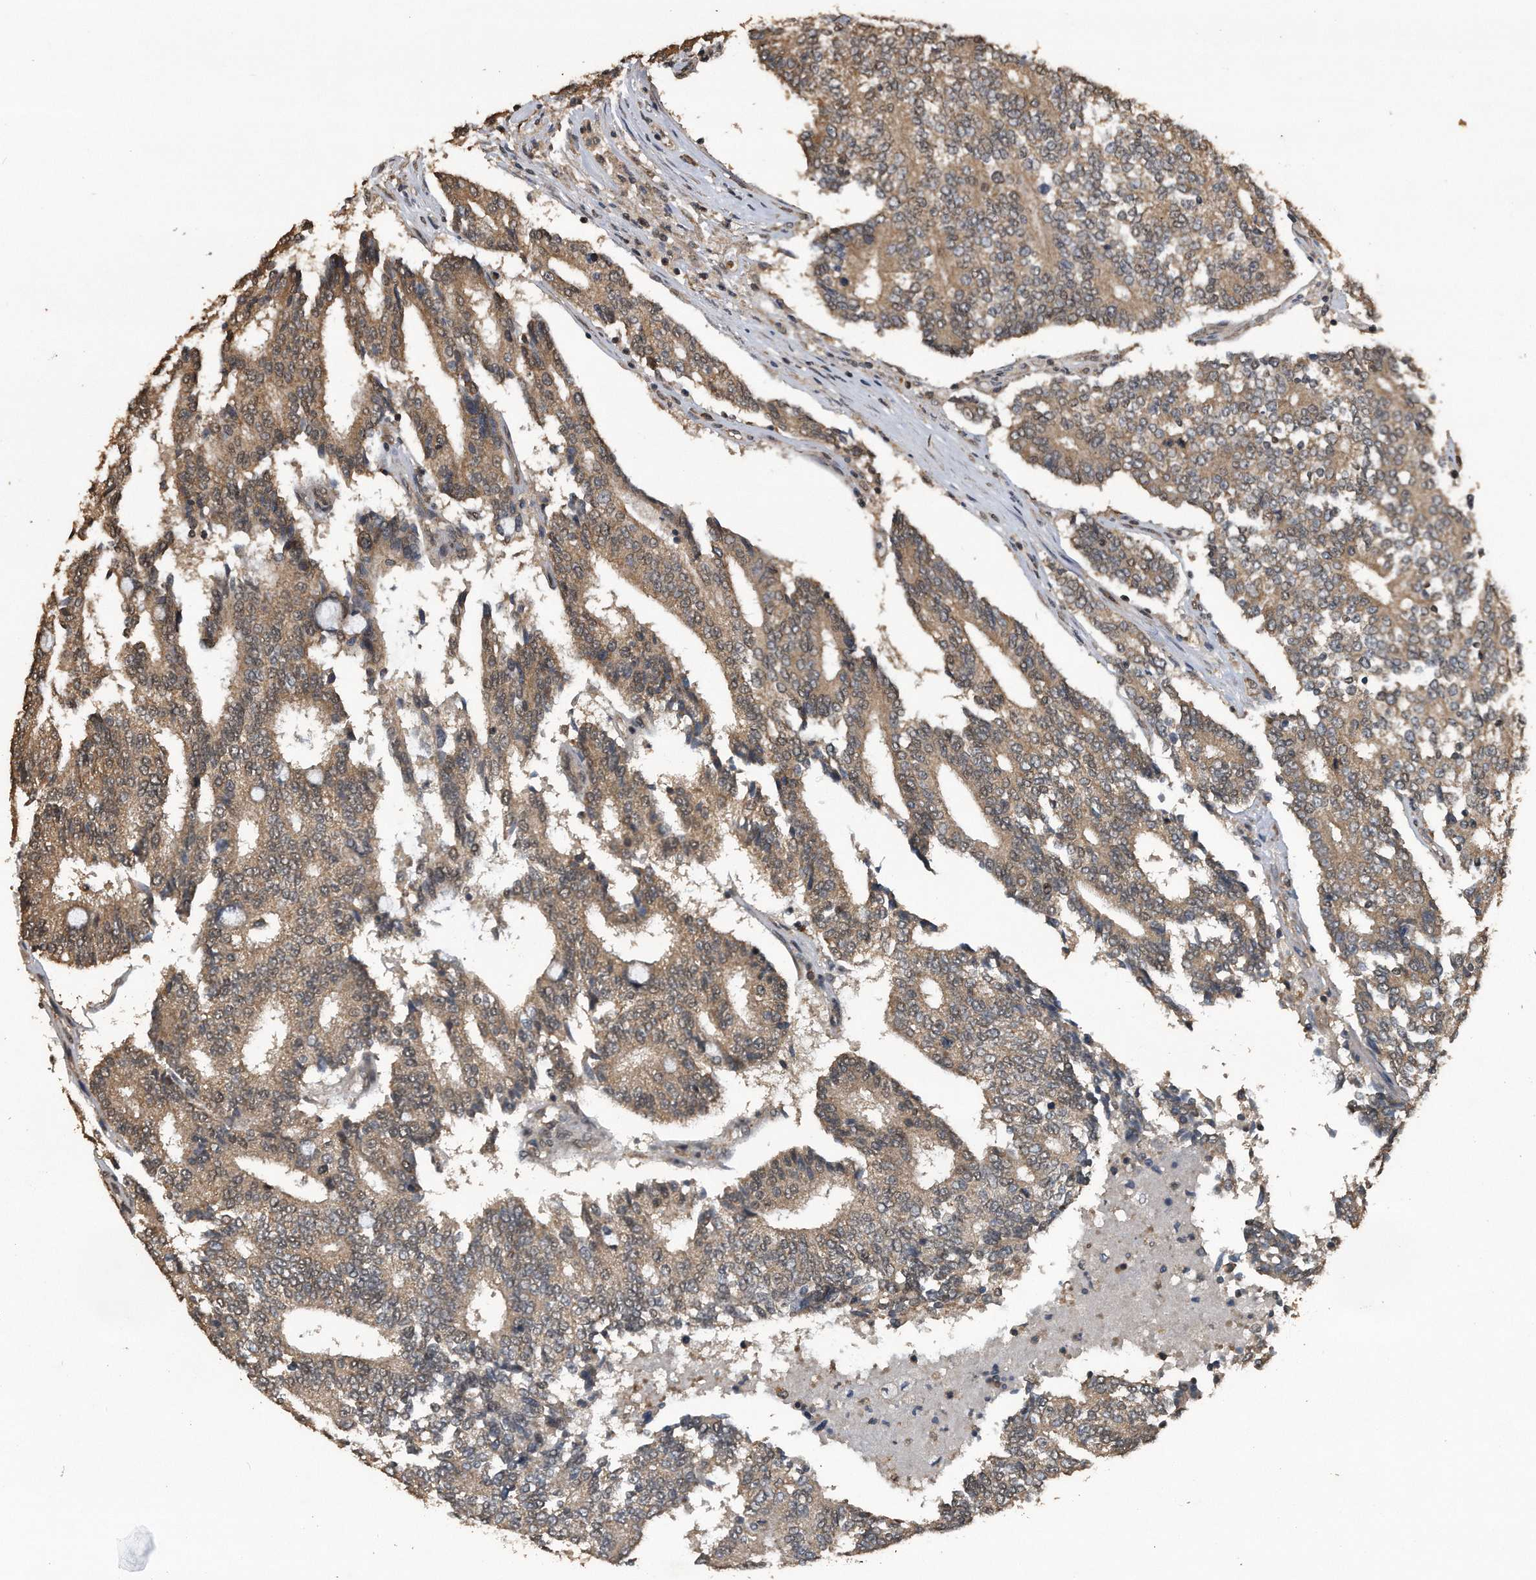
{"staining": {"intensity": "moderate", "quantity": ">75%", "location": "cytoplasmic/membranous"}, "tissue": "prostate cancer", "cell_type": "Tumor cells", "image_type": "cancer", "snomed": [{"axis": "morphology", "description": "Normal tissue, NOS"}, {"axis": "morphology", "description": "Adenocarcinoma, High grade"}, {"axis": "topography", "description": "Prostate"}, {"axis": "topography", "description": "Seminal veicle"}], "caption": "A high-resolution image shows immunohistochemistry staining of prostate high-grade adenocarcinoma, which demonstrates moderate cytoplasmic/membranous staining in approximately >75% of tumor cells. The staining was performed using DAB, with brown indicating positive protein expression. Nuclei are stained blue with hematoxylin.", "gene": "CRYZL1", "patient": {"sex": "male", "age": 55}}